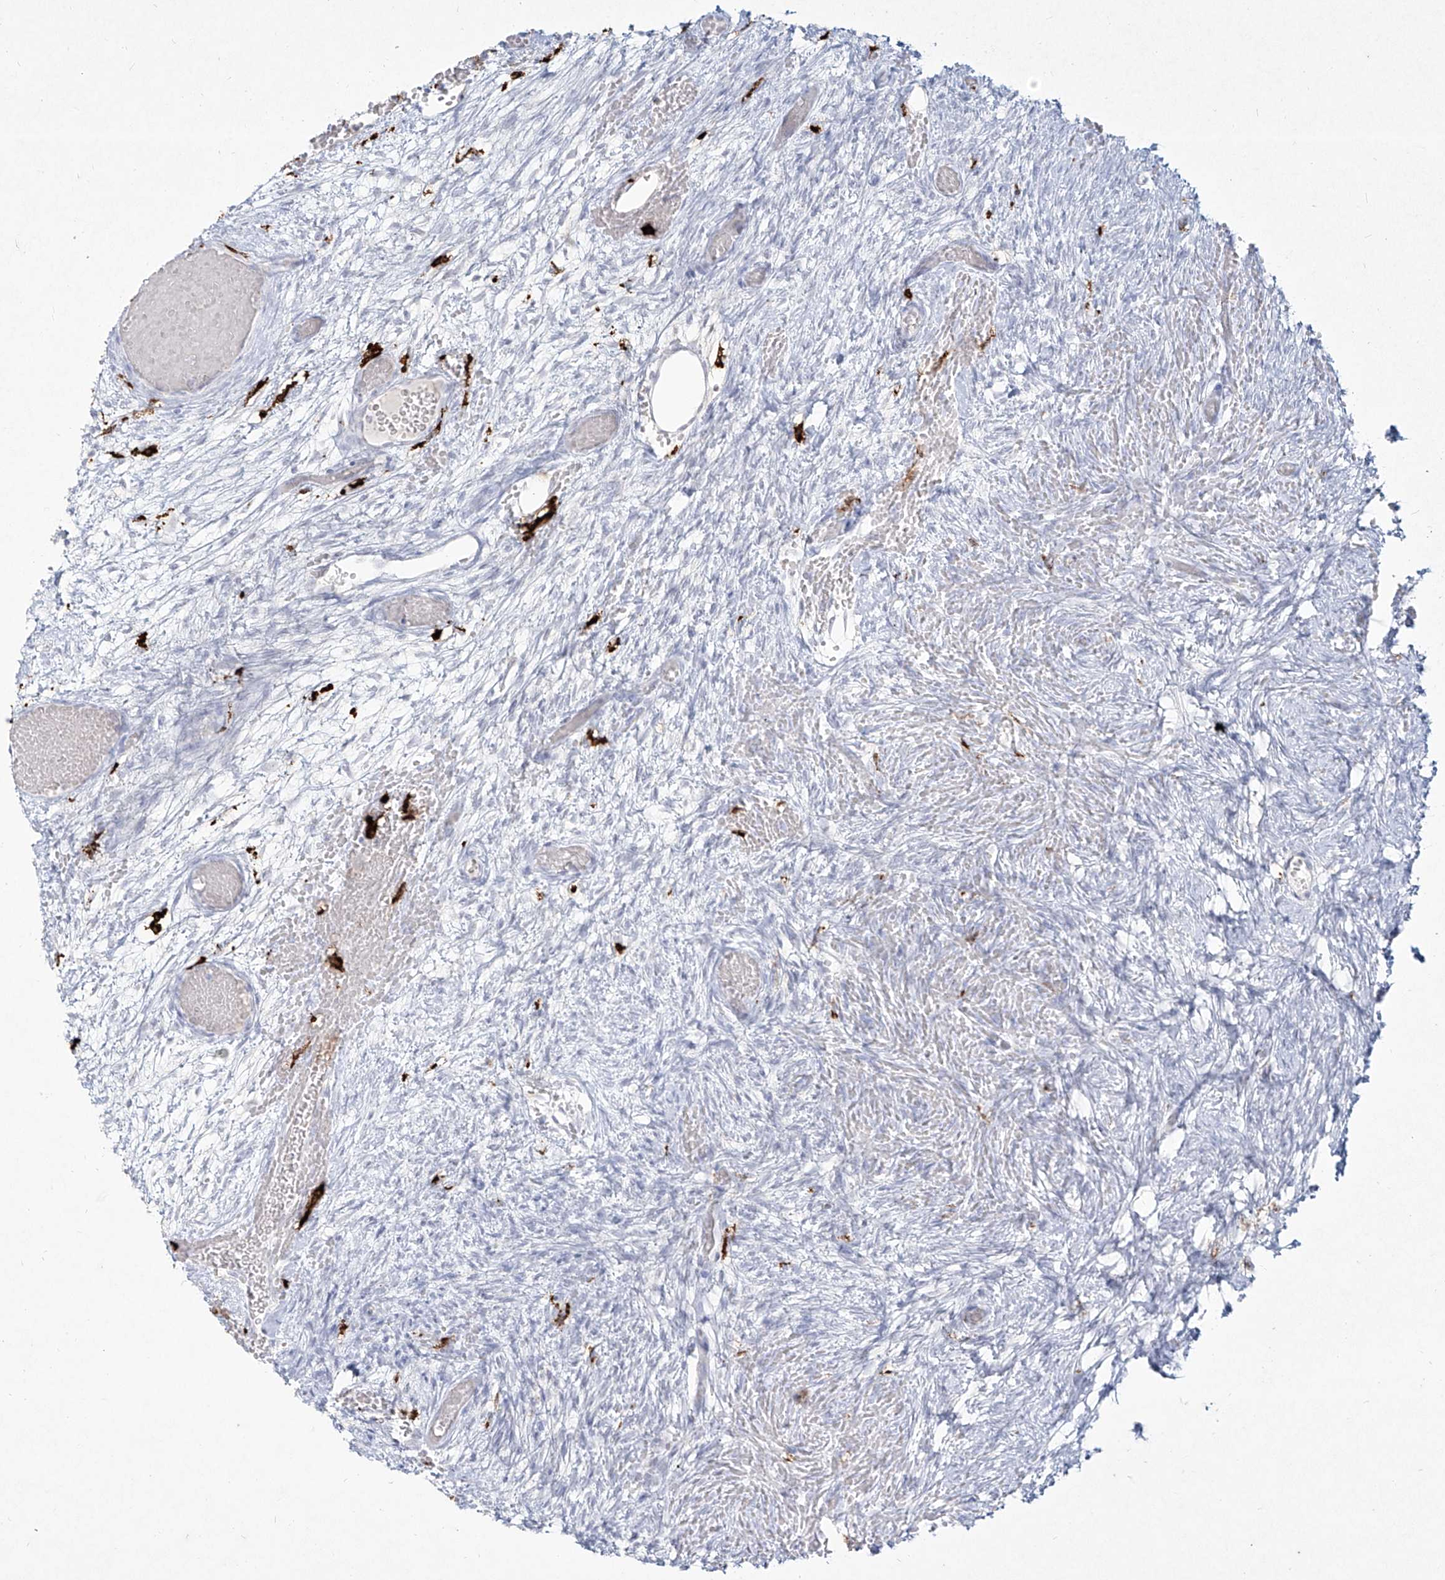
{"staining": {"intensity": "negative", "quantity": "none", "location": "none"}, "tissue": "ovary", "cell_type": "Ovarian stroma cells", "image_type": "normal", "snomed": [{"axis": "morphology", "description": "Adenocarcinoma, NOS"}, {"axis": "topography", "description": "Endometrium"}], "caption": "This is an immunohistochemistry histopathology image of normal ovary. There is no staining in ovarian stroma cells.", "gene": "CD209", "patient": {"sex": "female", "age": 32}}